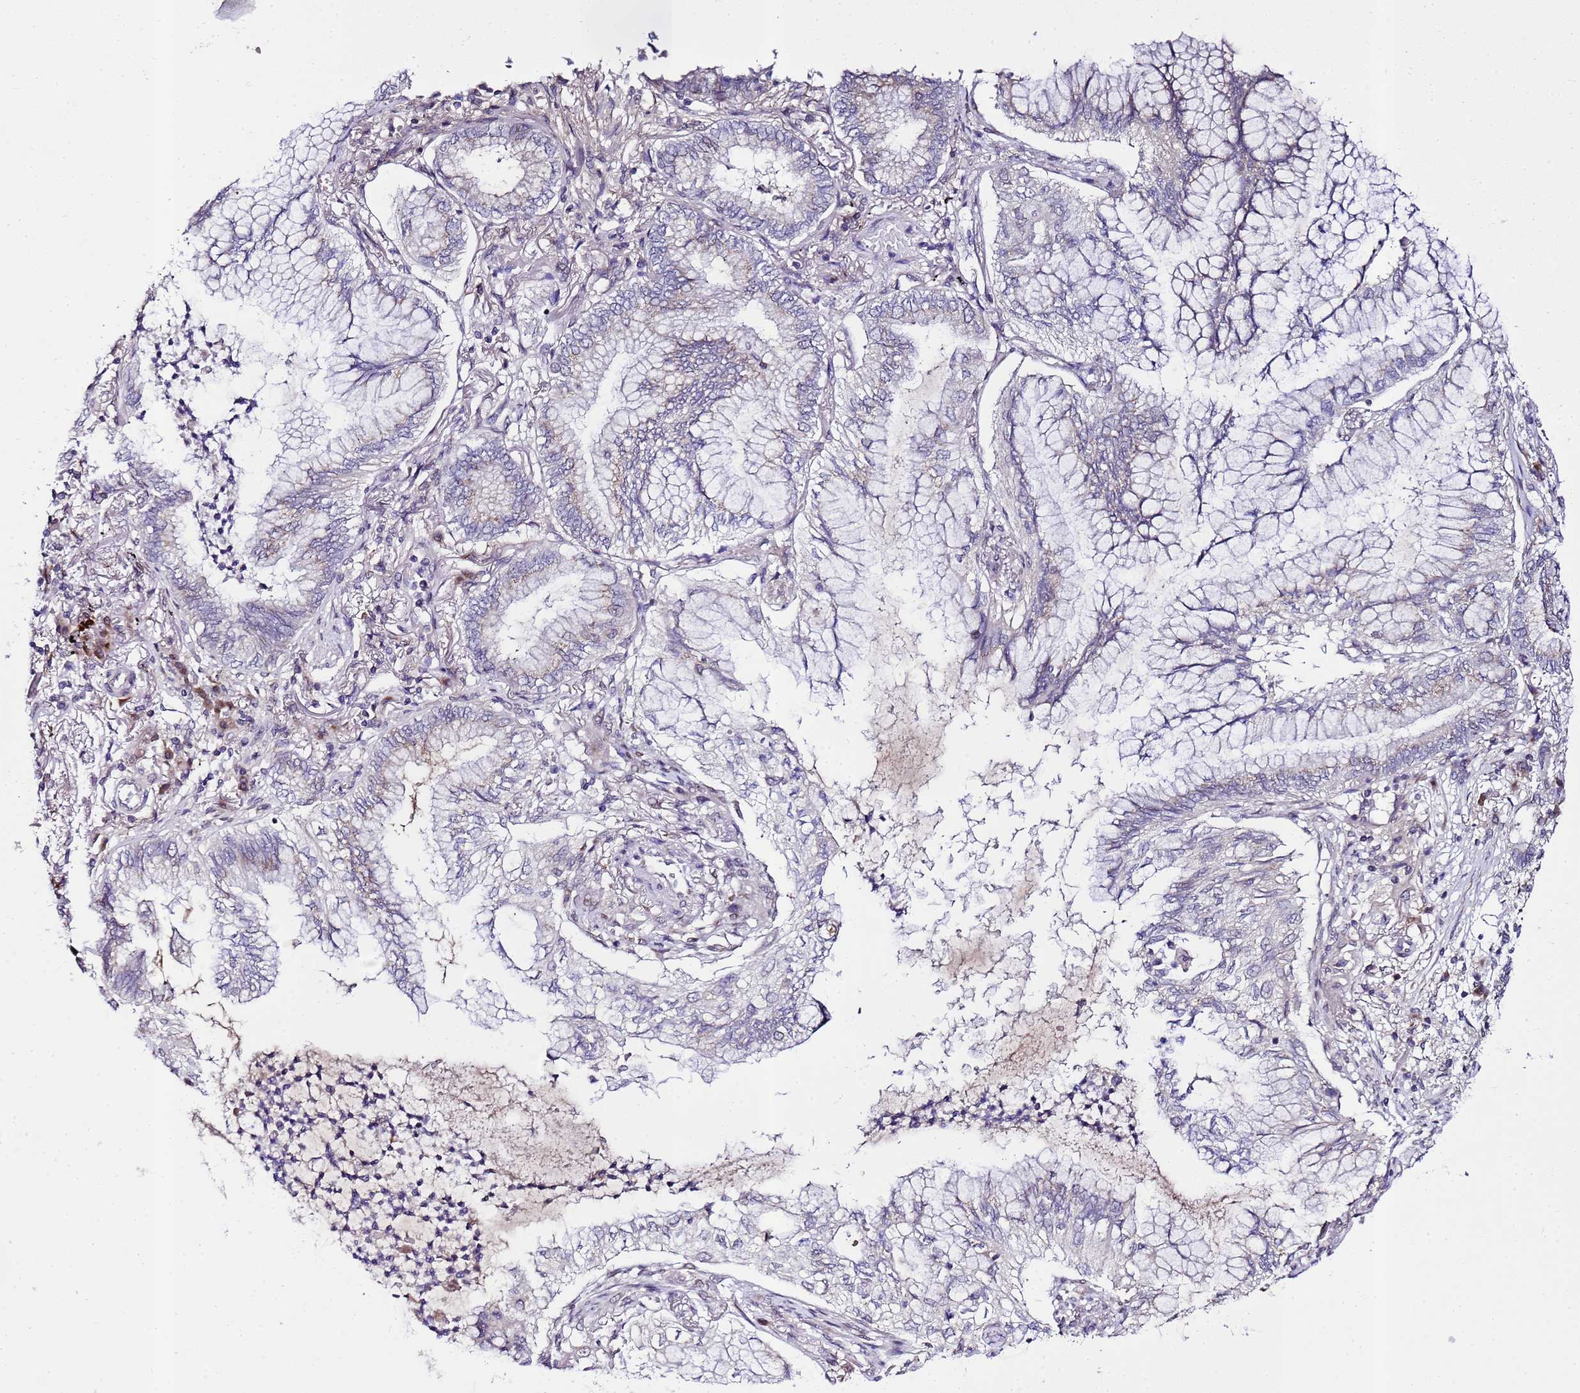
{"staining": {"intensity": "negative", "quantity": "none", "location": "none"}, "tissue": "lung cancer", "cell_type": "Tumor cells", "image_type": "cancer", "snomed": [{"axis": "morphology", "description": "Adenocarcinoma, NOS"}, {"axis": "topography", "description": "Lung"}], "caption": "DAB (3,3'-diaminobenzidine) immunohistochemical staining of lung adenocarcinoma exhibits no significant positivity in tumor cells. Brightfield microscopy of IHC stained with DAB (3,3'-diaminobenzidine) (brown) and hematoxylin (blue), captured at high magnification.", "gene": "C19orf47", "patient": {"sex": "female", "age": 70}}